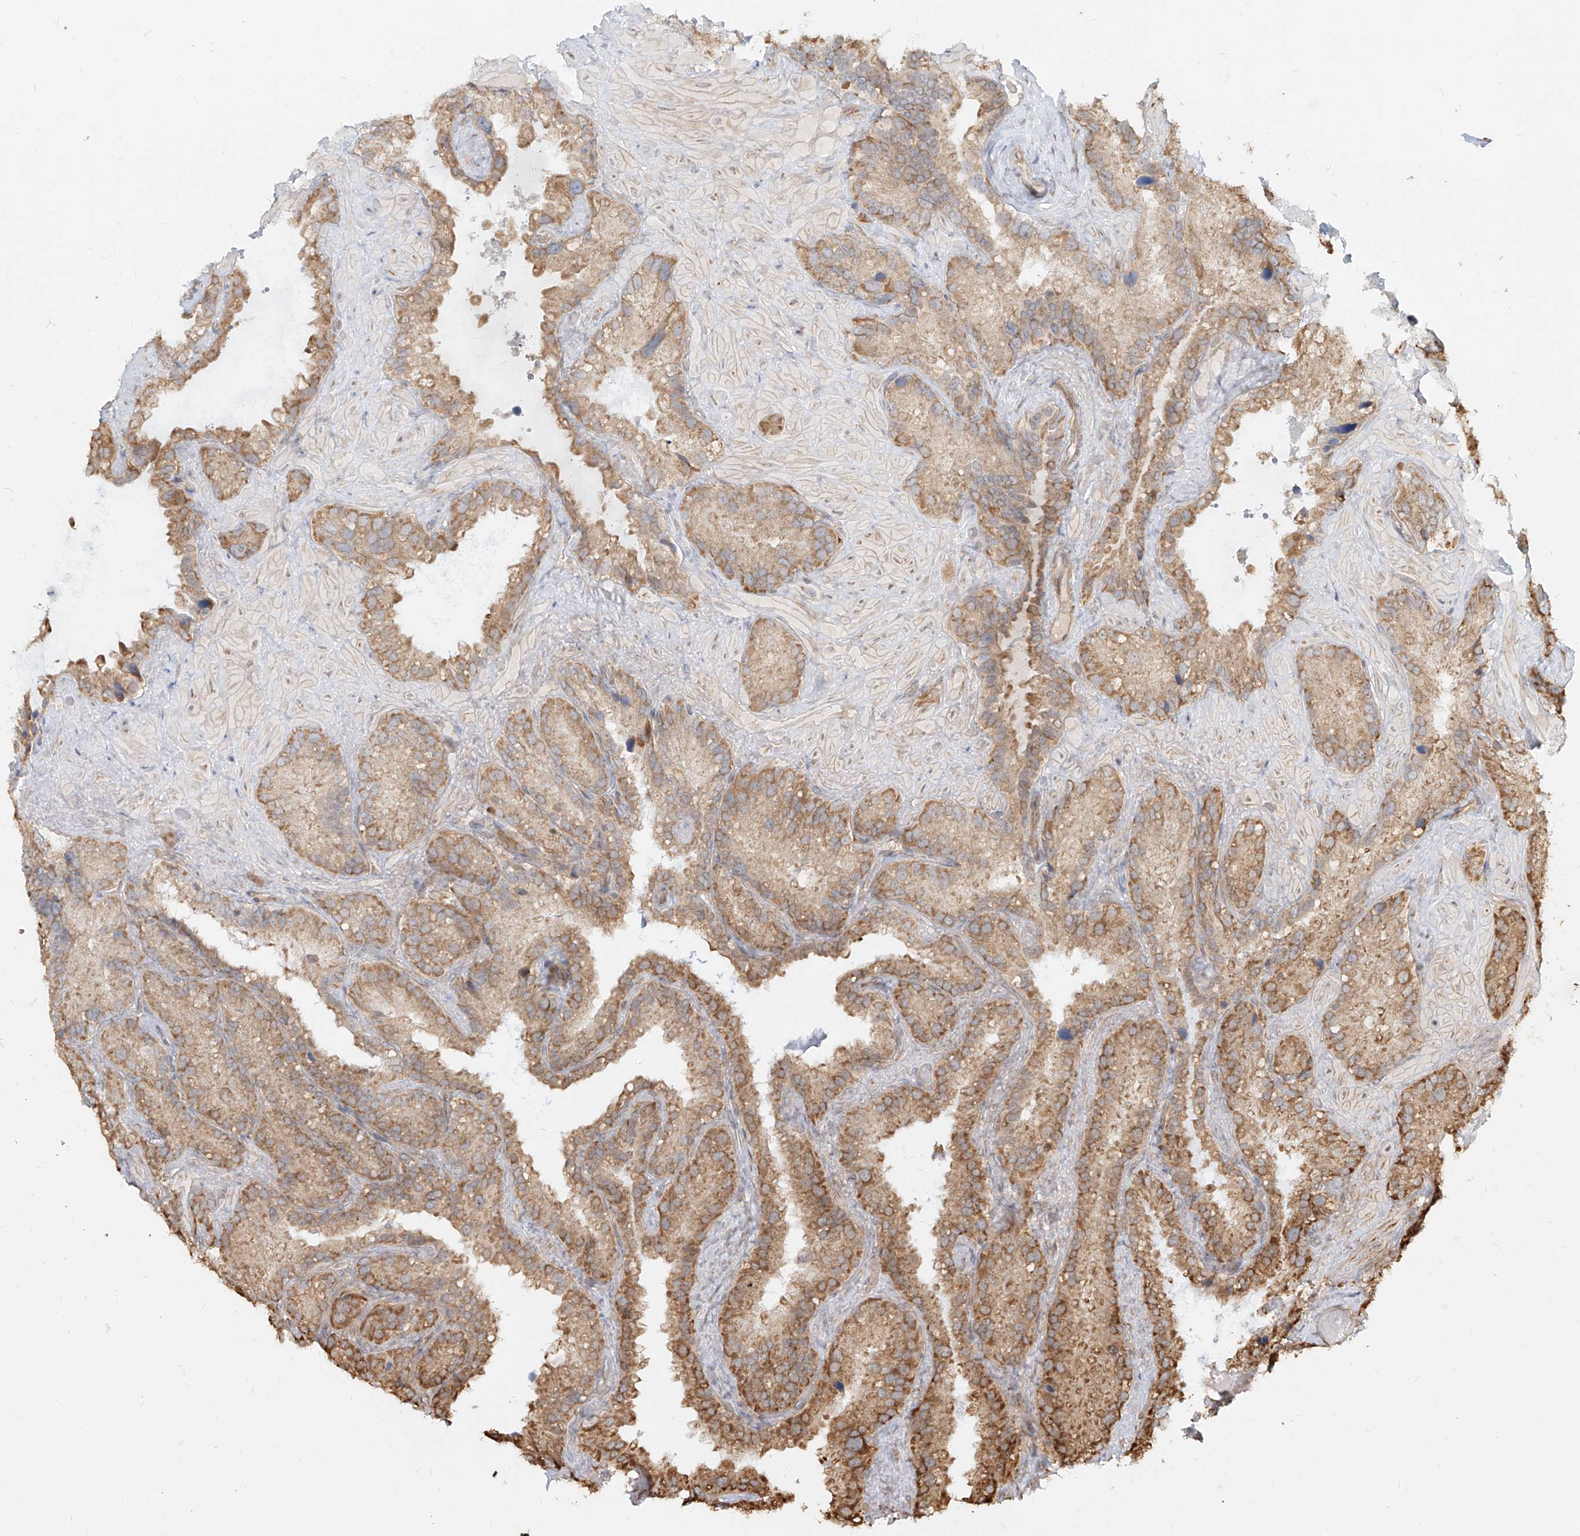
{"staining": {"intensity": "moderate", "quantity": ">75%", "location": "cytoplasmic/membranous"}, "tissue": "seminal vesicle", "cell_type": "Glandular cells", "image_type": "normal", "snomed": [{"axis": "morphology", "description": "Normal tissue, NOS"}, {"axis": "topography", "description": "Prostate"}, {"axis": "topography", "description": "Seminal veicle"}], "caption": "Immunohistochemistry image of benign seminal vesicle: human seminal vesicle stained using immunohistochemistry (IHC) shows medium levels of moderate protein expression localized specifically in the cytoplasmic/membranous of glandular cells, appearing as a cytoplasmic/membranous brown color.", "gene": "UBE2K", "patient": {"sex": "male", "age": 68}}